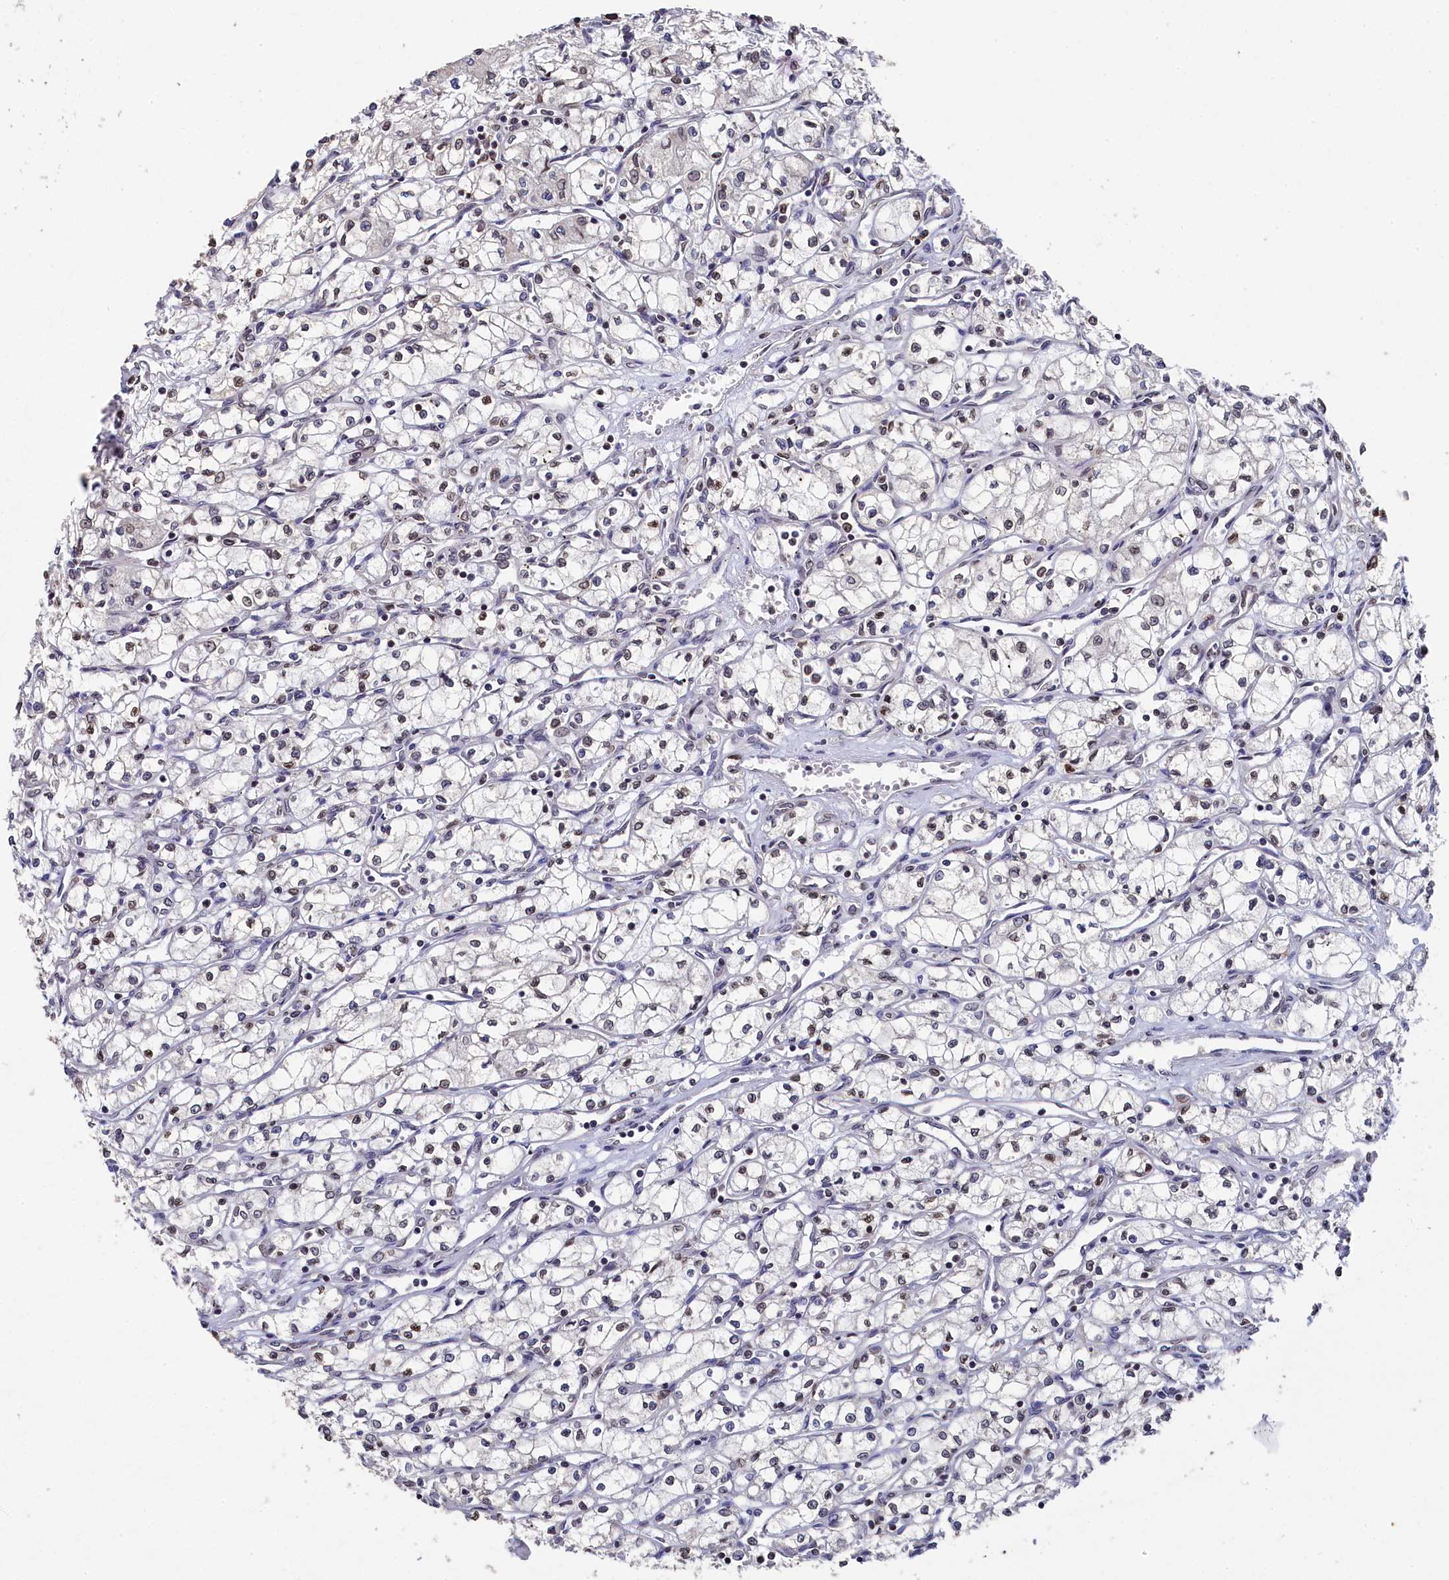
{"staining": {"intensity": "weak", "quantity": "<25%", "location": "cytoplasmic/membranous,nuclear"}, "tissue": "renal cancer", "cell_type": "Tumor cells", "image_type": "cancer", "snomed": [{"axis": "morphology", "description": "Adenocarcinoma, NOS"}, {"axis": "topography", "description": "Kidney"}], "caption": "DAB (3,3'-diaminobenzidine) immunohistochemical staining of renal adenocarcinoma reveals no significant expression in tumor cells. (Stains: DAB (3,3'-diaminobenzidine) immunohistochemistry with hematoxylin counter stain, Microscopy: brightfield microscopy at high magnification).", "gene": "ANKEF1", "patient": {"sex": "male", "age": 59}}